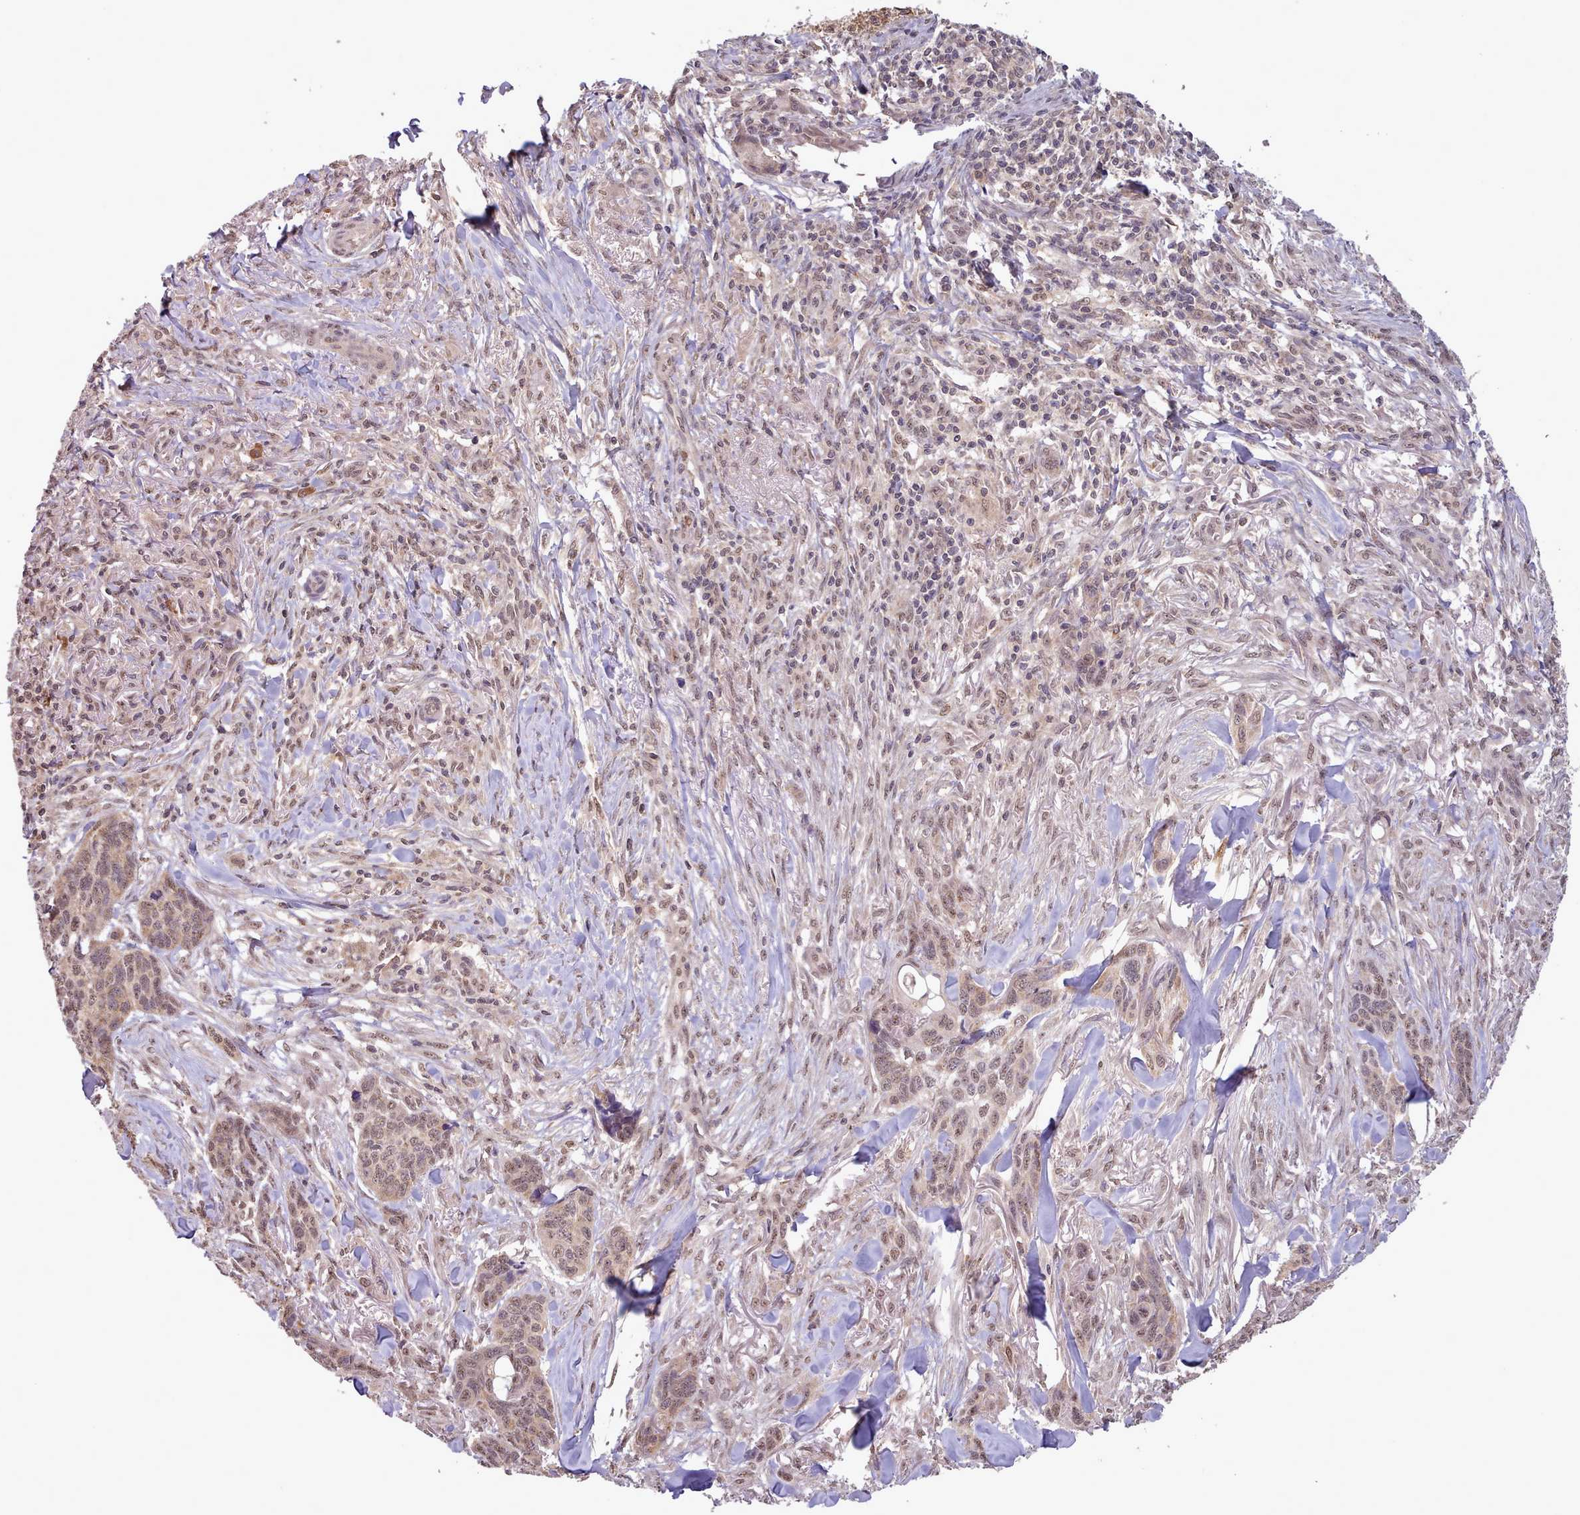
{"staining": {"intensity": "weak", "quantity": "25%-75%", "location": "nuclear"}, "tissue": "skin cancer", "cell_type": "Tumor cells", "image_type": "cancer", "snomed": [{"axis": "morphology", "description": "Basal cell carcinoma"}, {"axis": "topography", "description": "Skin"}], "caption": "A brown stain labels weak nuclear staining of a protein in skin cancer tumor cells. Ihc stains the protein in brown and the nuclei are stained blue.", "gene": "PIP4P1", "patient": {"sex": "male", "age": 86}}